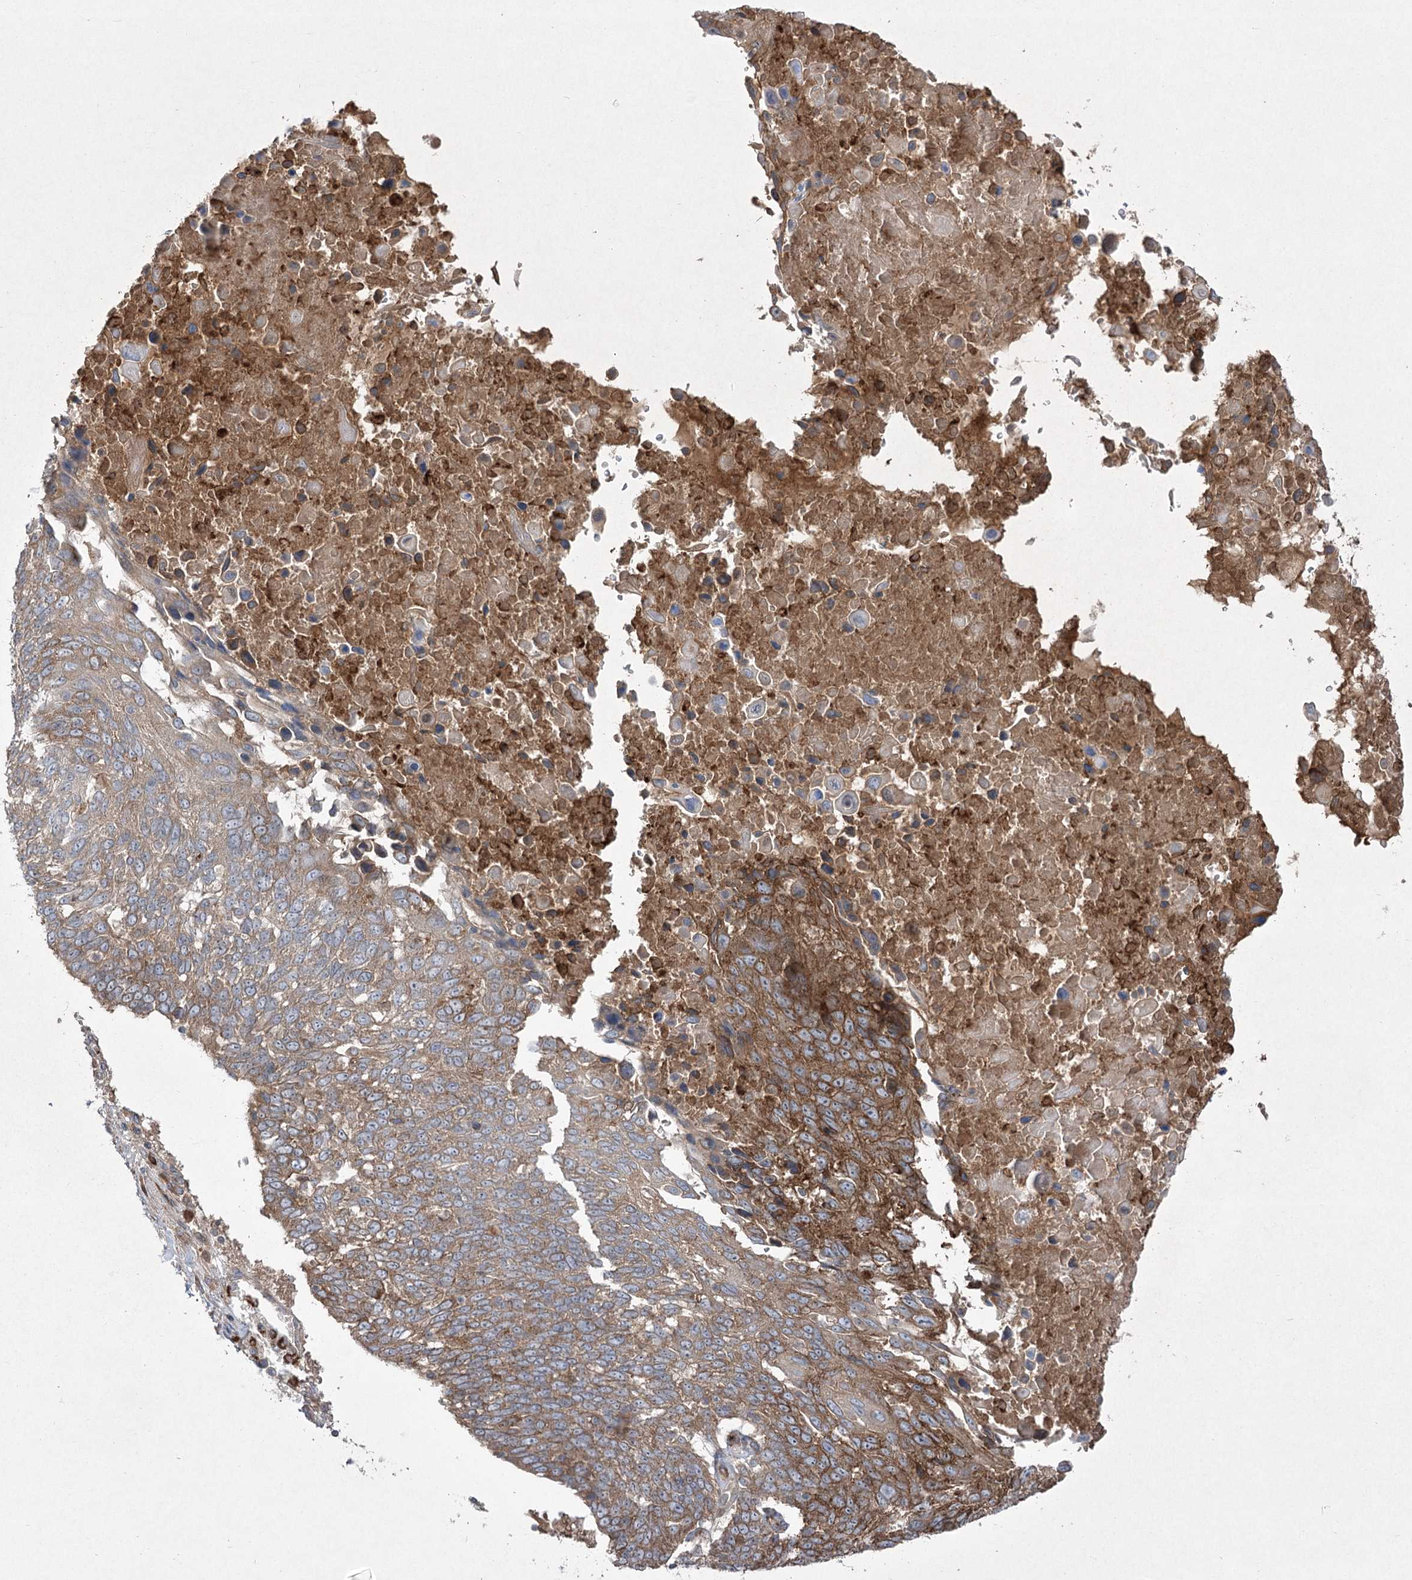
{"staining": {"intensity": "moderate", "quantity": ">75%", "location": "cytoplasmic/membranous"}, "tissue": "lung cancer", "cell_type": "Tumor cells", "image_type": "cancer", "snomed": [{"axis": "morphology", "description": "Squamous cell carcinoma, NOS"}, {"axis": "topography", "description": "Lung"}], "caption": "A brown stain highlights moderate cytoplasmic/membranous expression of a protein in human lung squamous cell carcinoma tumor cells.", "gene": "PLEKHA5", "patient": {"sex": "male", "age": 66}}